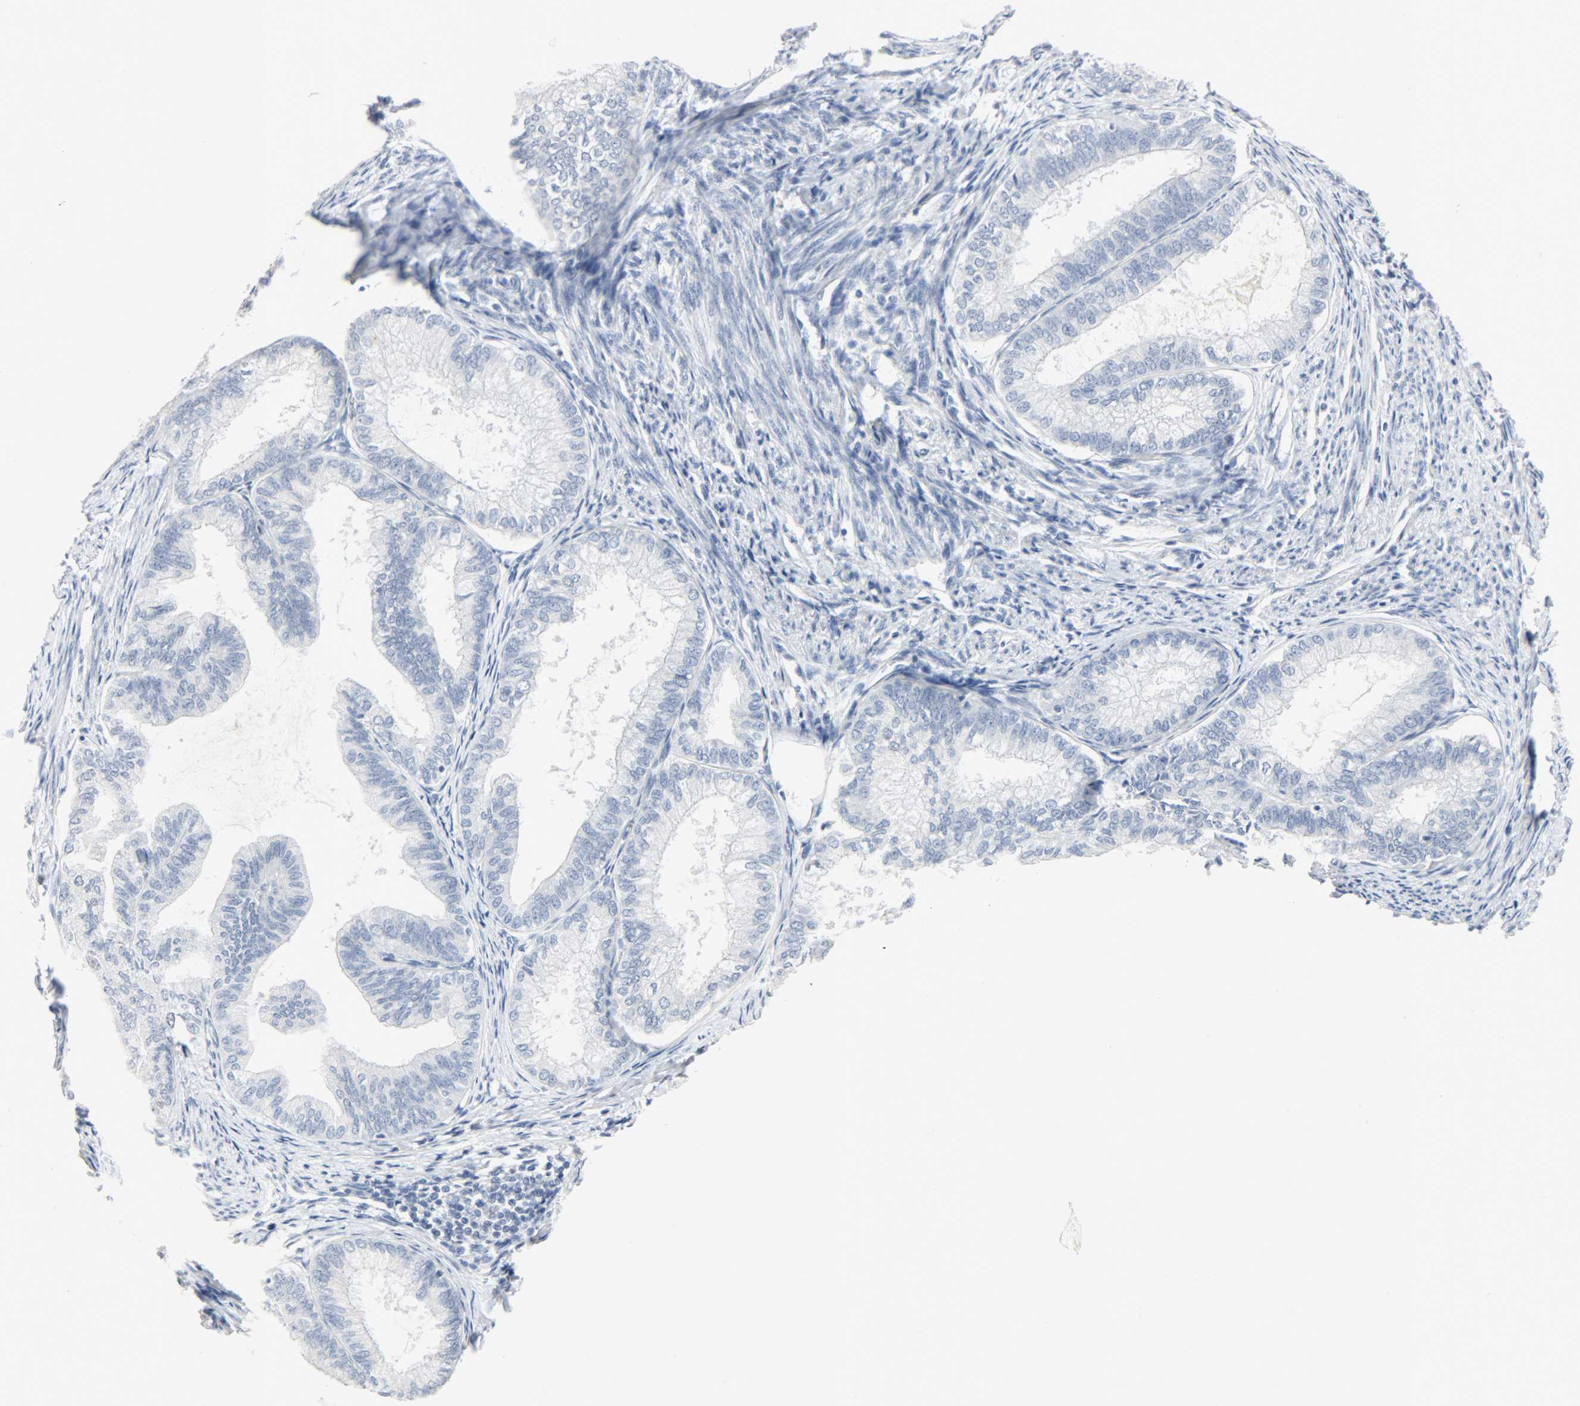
{"staining": {"intensity": "negative", "quantity": "none", "location": "none"}, "tissue": "endometrial cancer", "cell_type": "Tumor cells", "image_type": "cancer", "snomed": [{"axis": "morphology", "description": "Adenocarcinoma, NOS"}, {"axis": "topography", "description": "Endometrium"}], "caption": "The IHC photomicrograph has no significant positivity in tumor cells of endometrial adenocarcinoma tissue.", "gene": "HELLS", "patient": {"sex": "female", "age": 86}}